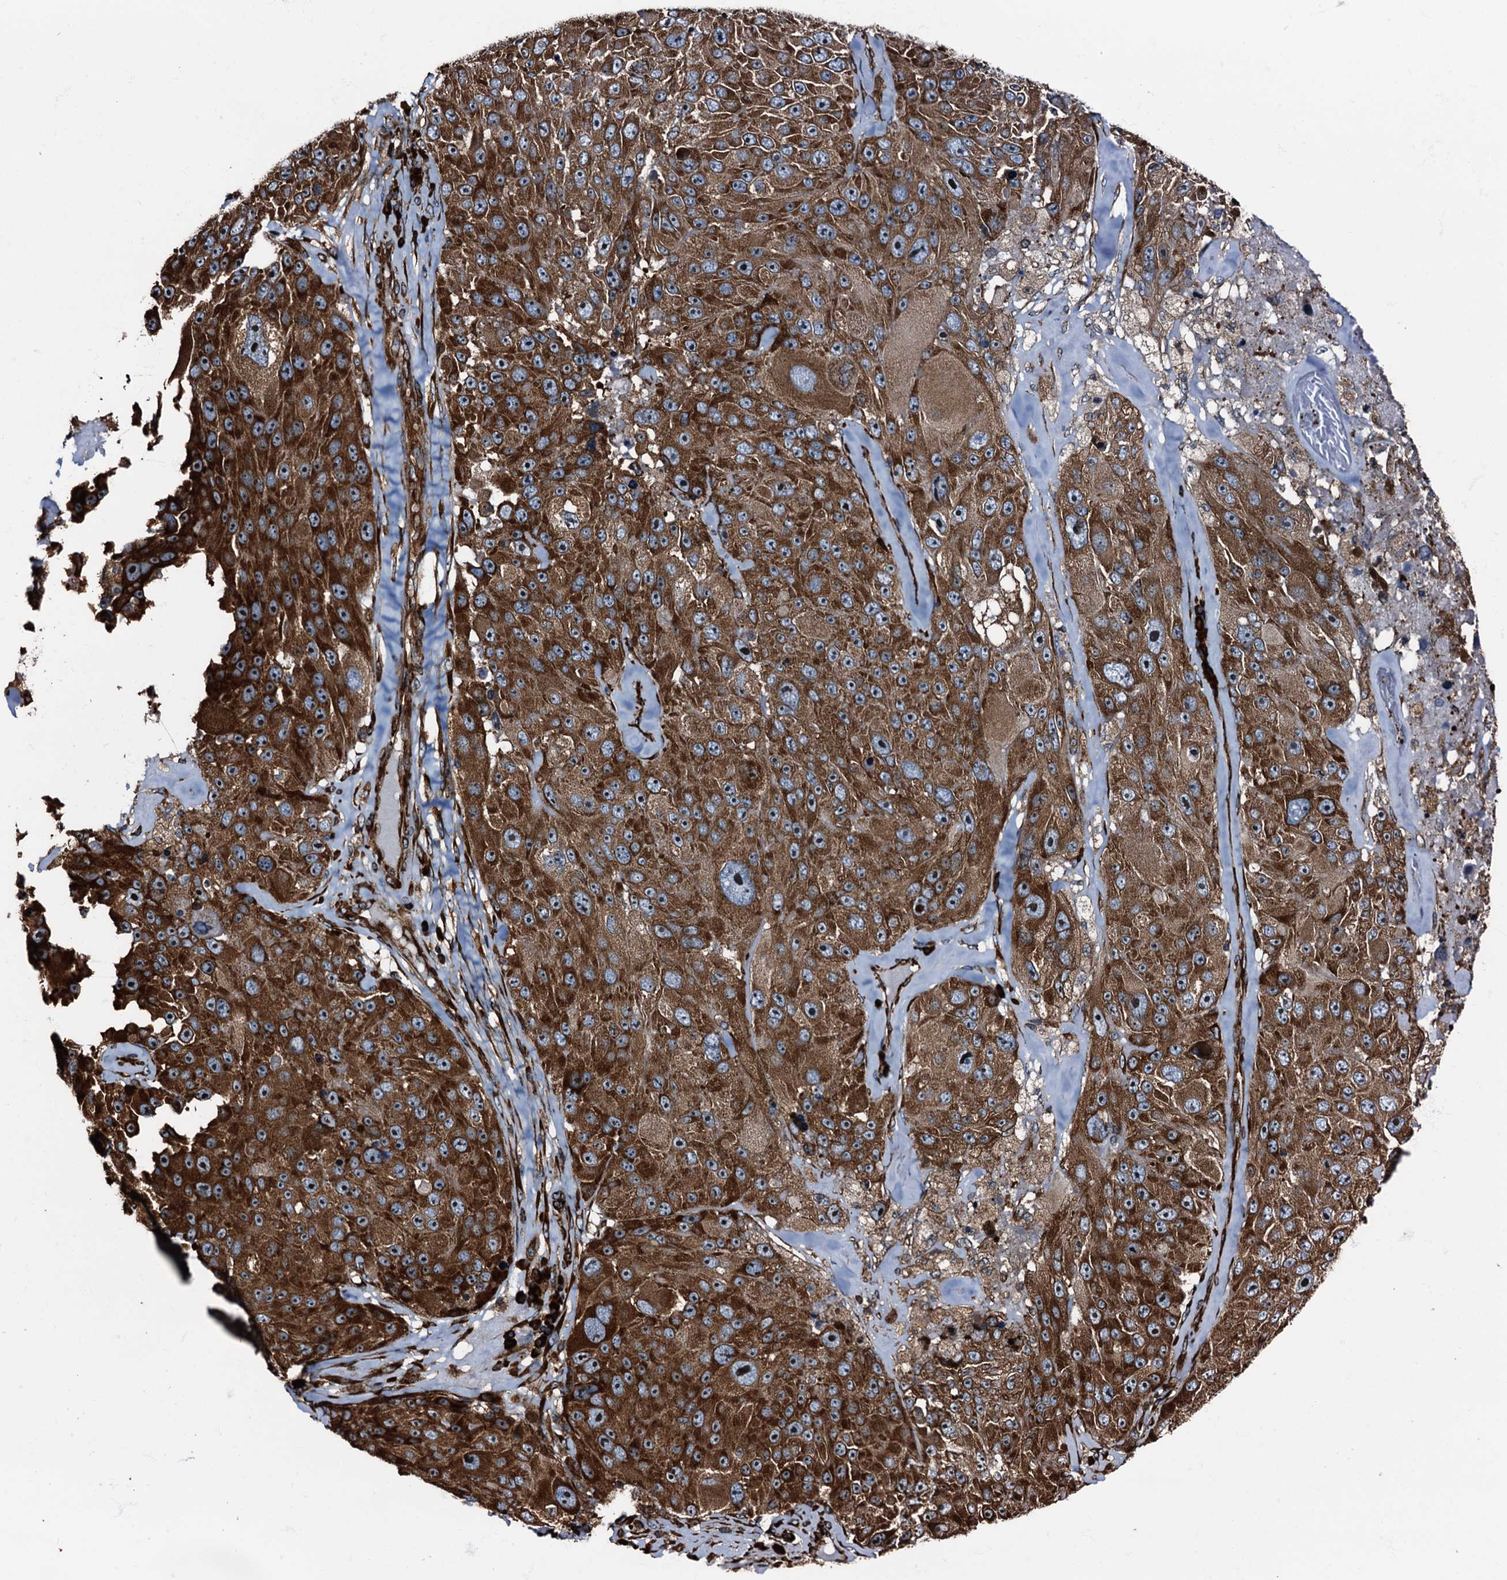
{"staining": {"intensity": "strong", "quantity": ">75%", "location": "cytoplasmic/membranous"}, "tissue": "melanoma", "cell_type": "Tumor cells", "image_type": "cancer", "snomed": [{"axis": "morphology", "description": "Malignant melanoma, Metastatic site"}, {"axis": "topography", "description": "Lymph node"}], "caption": "A brown stain highlights strong cytoplasmic/membranous expression of a protein in melanoma tumor cells.", "gene": "ATP2C1", "patient": {"sex": "male", "age": 62}}